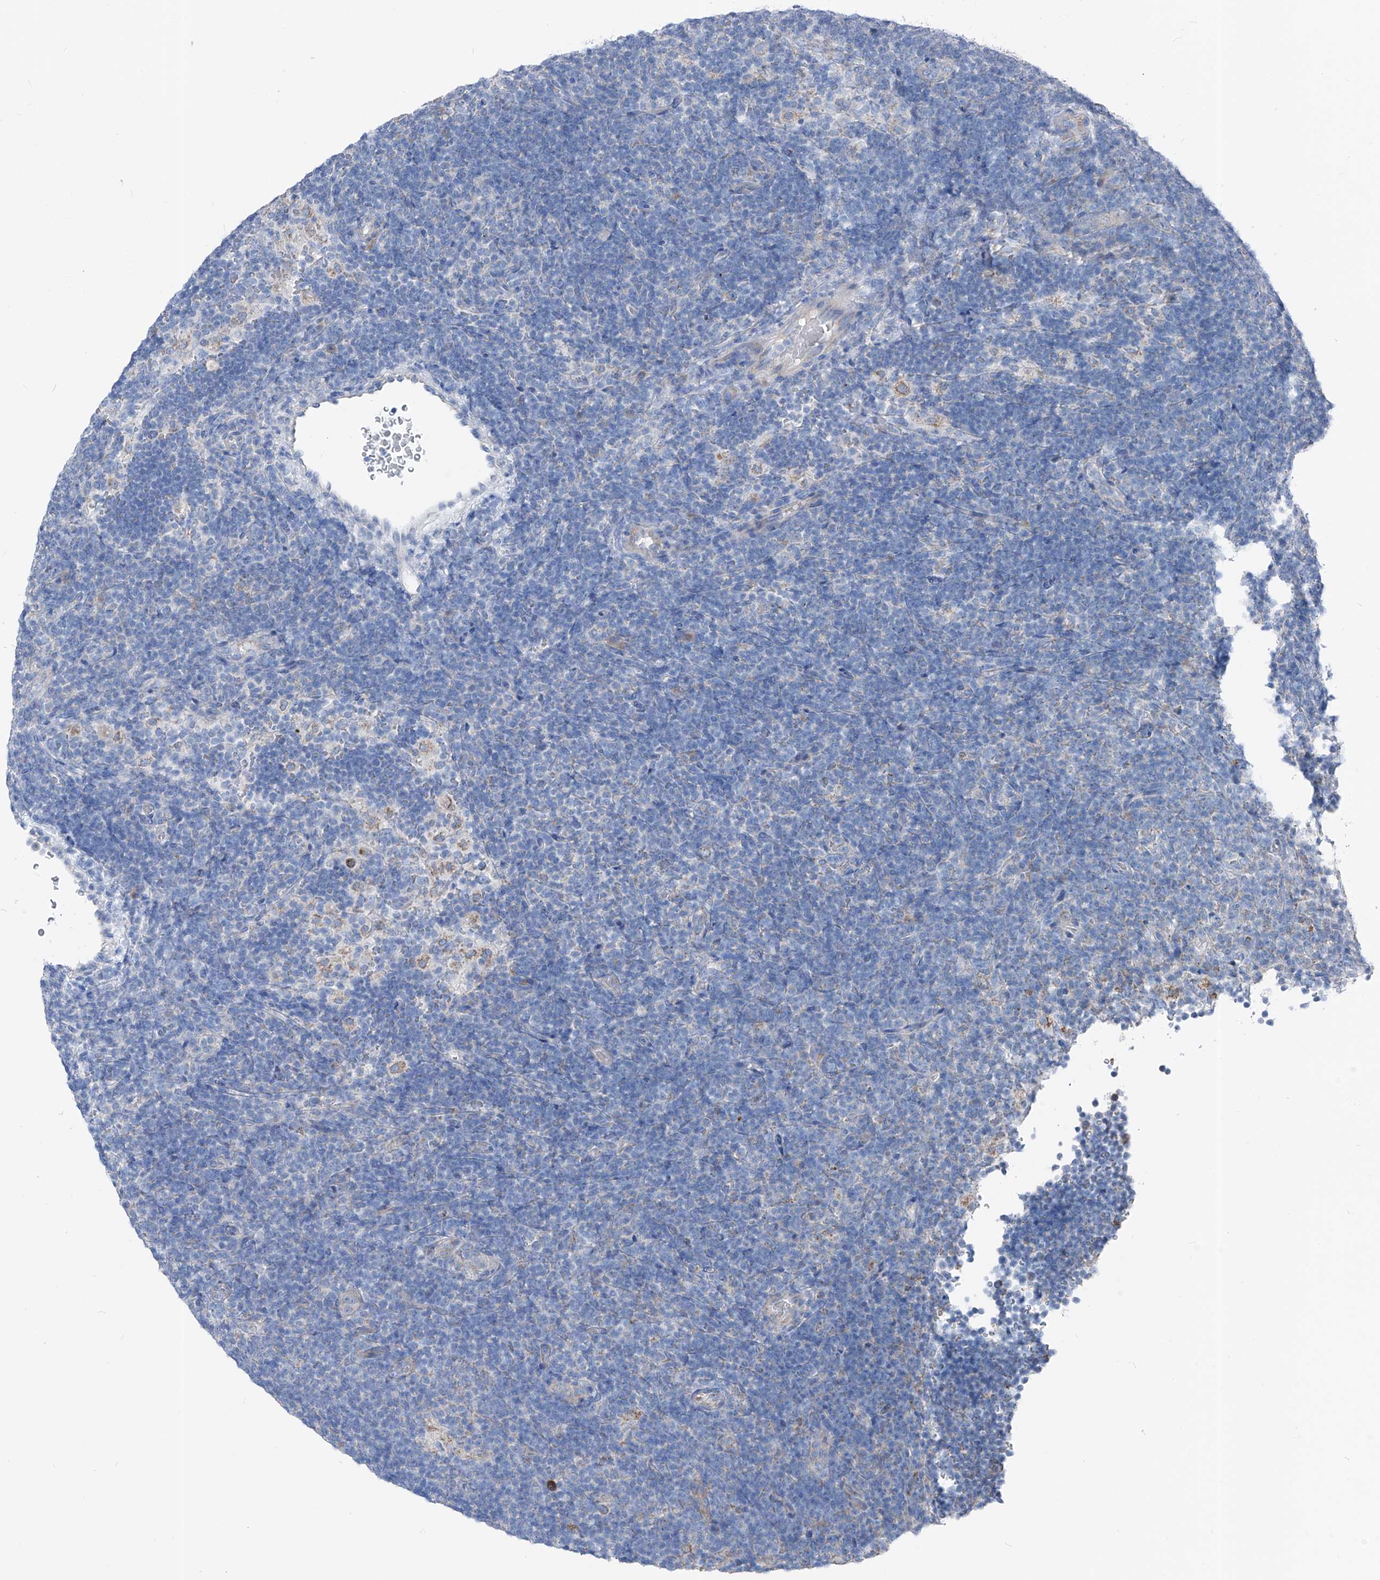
{"staining": {"intensity": "weak", "quantity": "25%-75%", "location": "cytoplasmic/membranous"}, "tissue": "lymphoma", "cell_type": "Tumor cells", "image_type": "cancer", "snomed": [{"axis": "morphology", "description": "Hodgkin's disease, NOS"}, {"axis": "topography", "description": "Lymph node"}], "caption": "There is low levels of weak cytoplasmic/membranous positivity in tumor cells of lymphoma, as demonstrated by immunohistochemical staining (brown color).", "gene": "AGPS", "patient": {"sex": "female", "age": 57}}